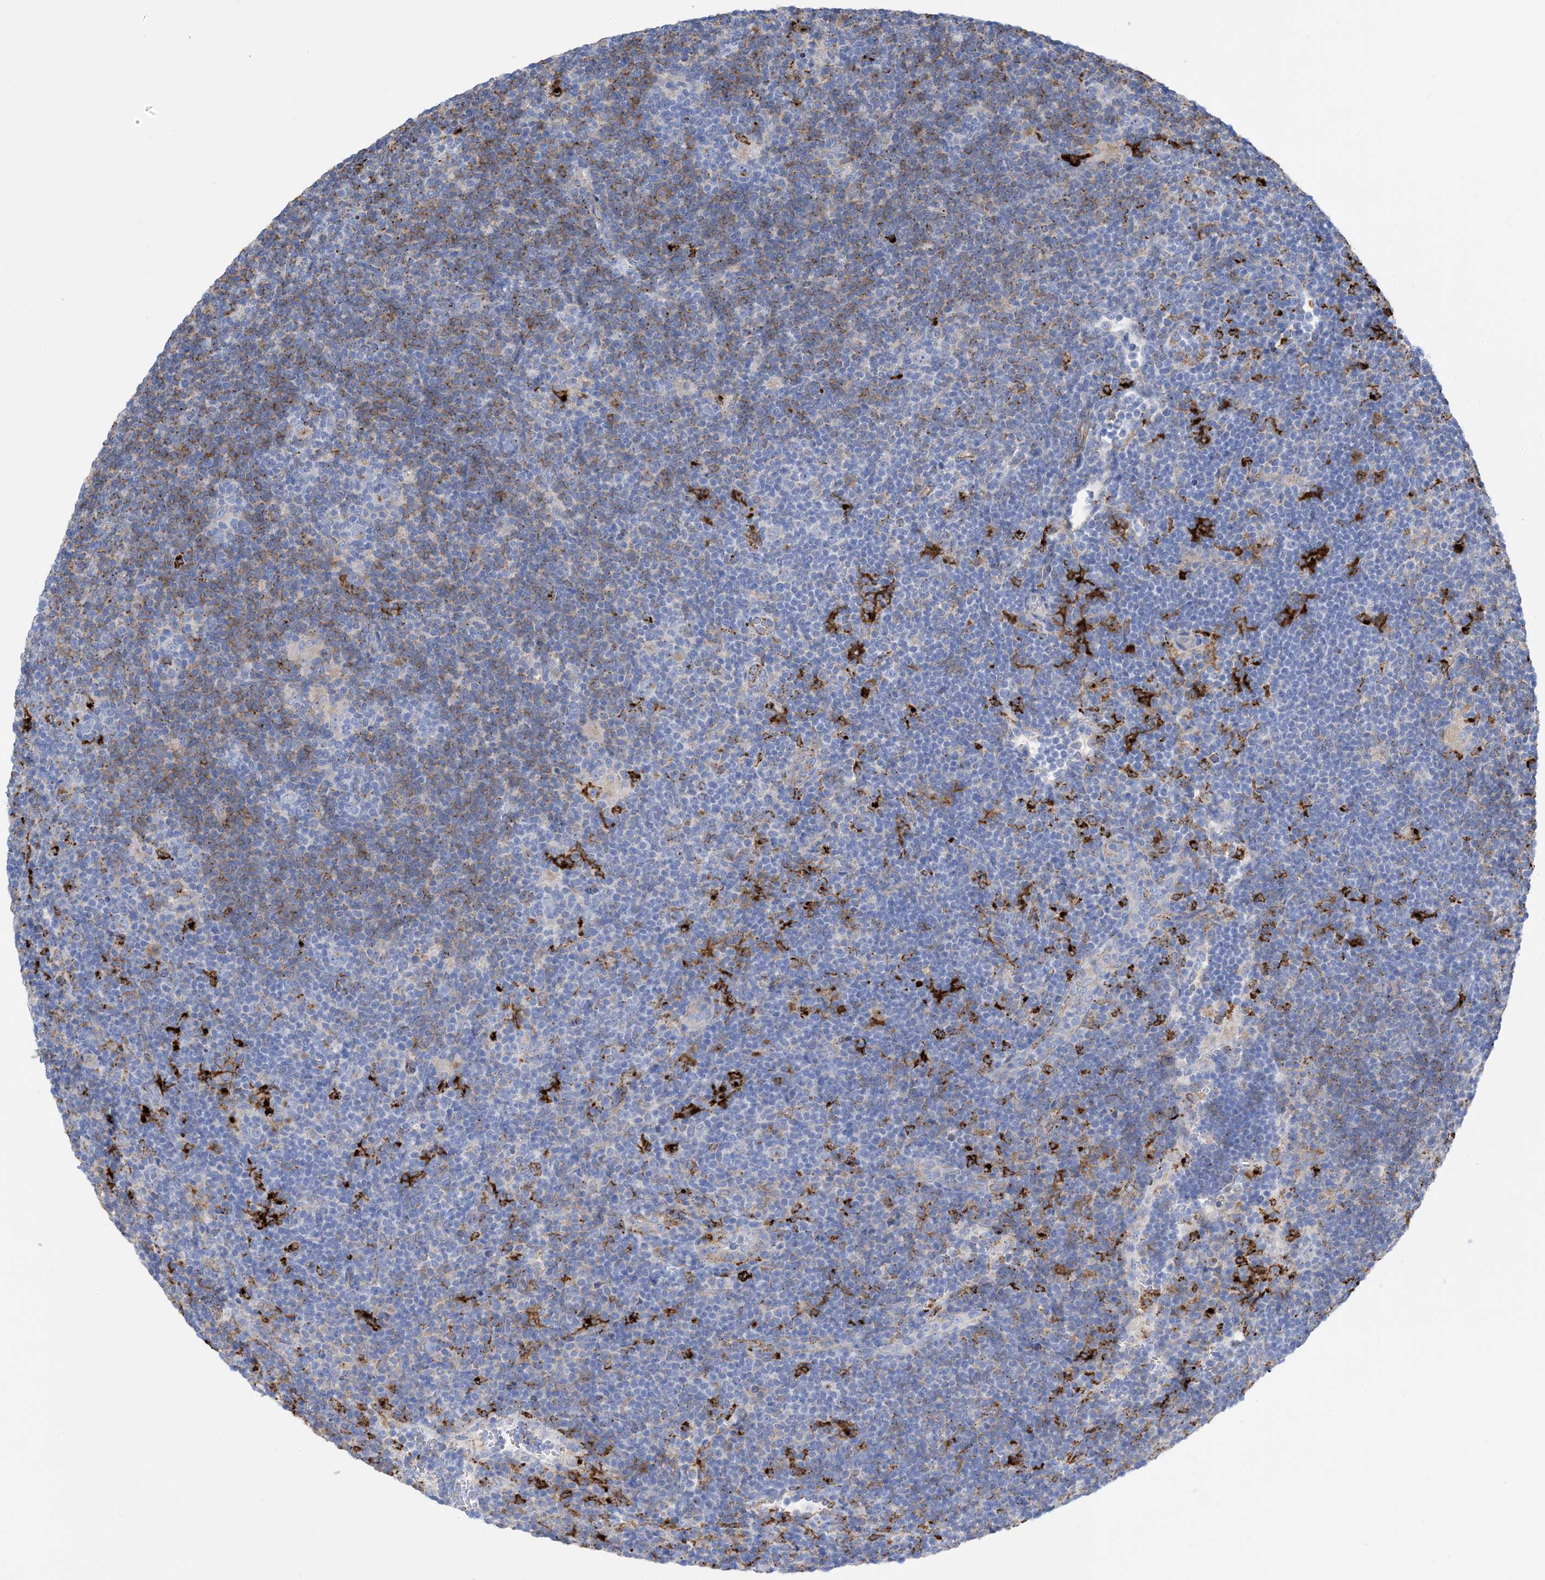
{"staining": {"intensity": "negative", "quantity": "none", "location": "none"}, "tissue": "lymphoma", "cell_type": "Tumor cells", "image_type": "cancer", "snomed": [{"axis": "morphology", "description": "Hodgkin's disease, NOS"}, {"axis": "topography", "description": "Lymph node"}], "caption": "IHC of human lymphoma exhibits no expression in tumor cells.", "gene": "DPH3", "patient": {"sex": "female", "age": 57}}